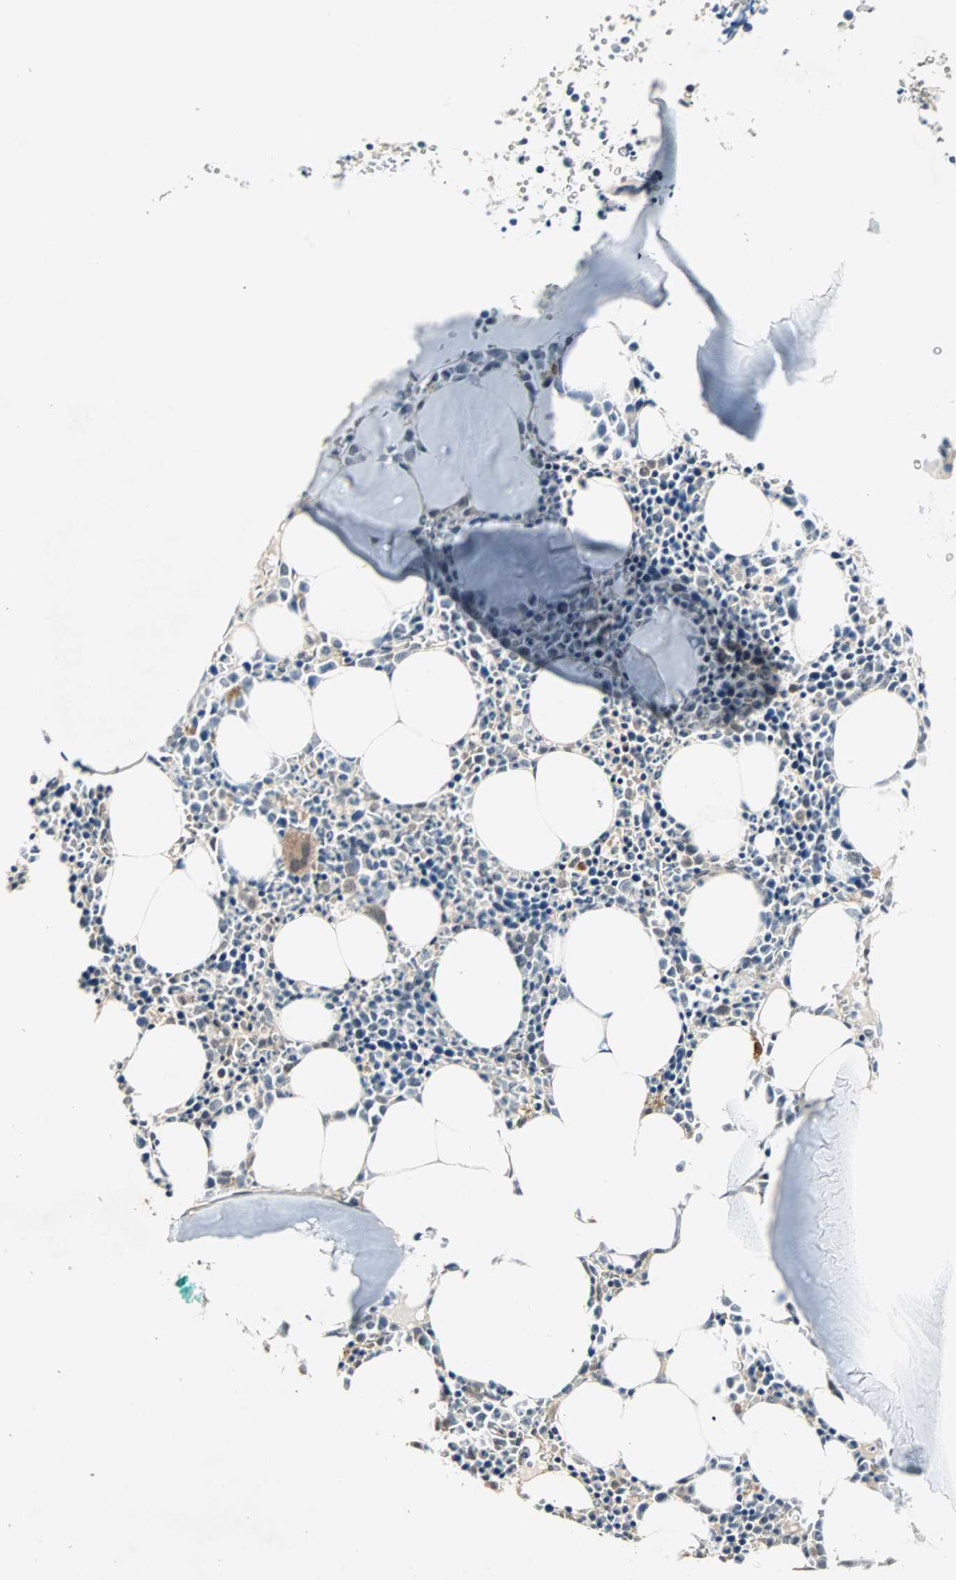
{"staining": {"intensity": "weak", "quantity": "<25%", "location": "cytoplasmic/membranous"}, "tissue": "bone marrow", "cell_type": "Hematopoietic cells", "image_type": "normal", "snomed": [{"axis": "morphology", "description": "Normal tissue, NOS"}, {"axis": "morphology", "description": "Inflammation, NOS"}, {"axis": "topography", "description": "Bone marrow"}], "caption": "Immunohistochemistry photomicrograph of unremarkable human bone marrow stained for a protein (brown), which demonstrates no expression in hematopoietic cells. Nuclei are stained in blue.", "gene": "CSNK2B", "patient": {"sex": "female", "age": 17}}